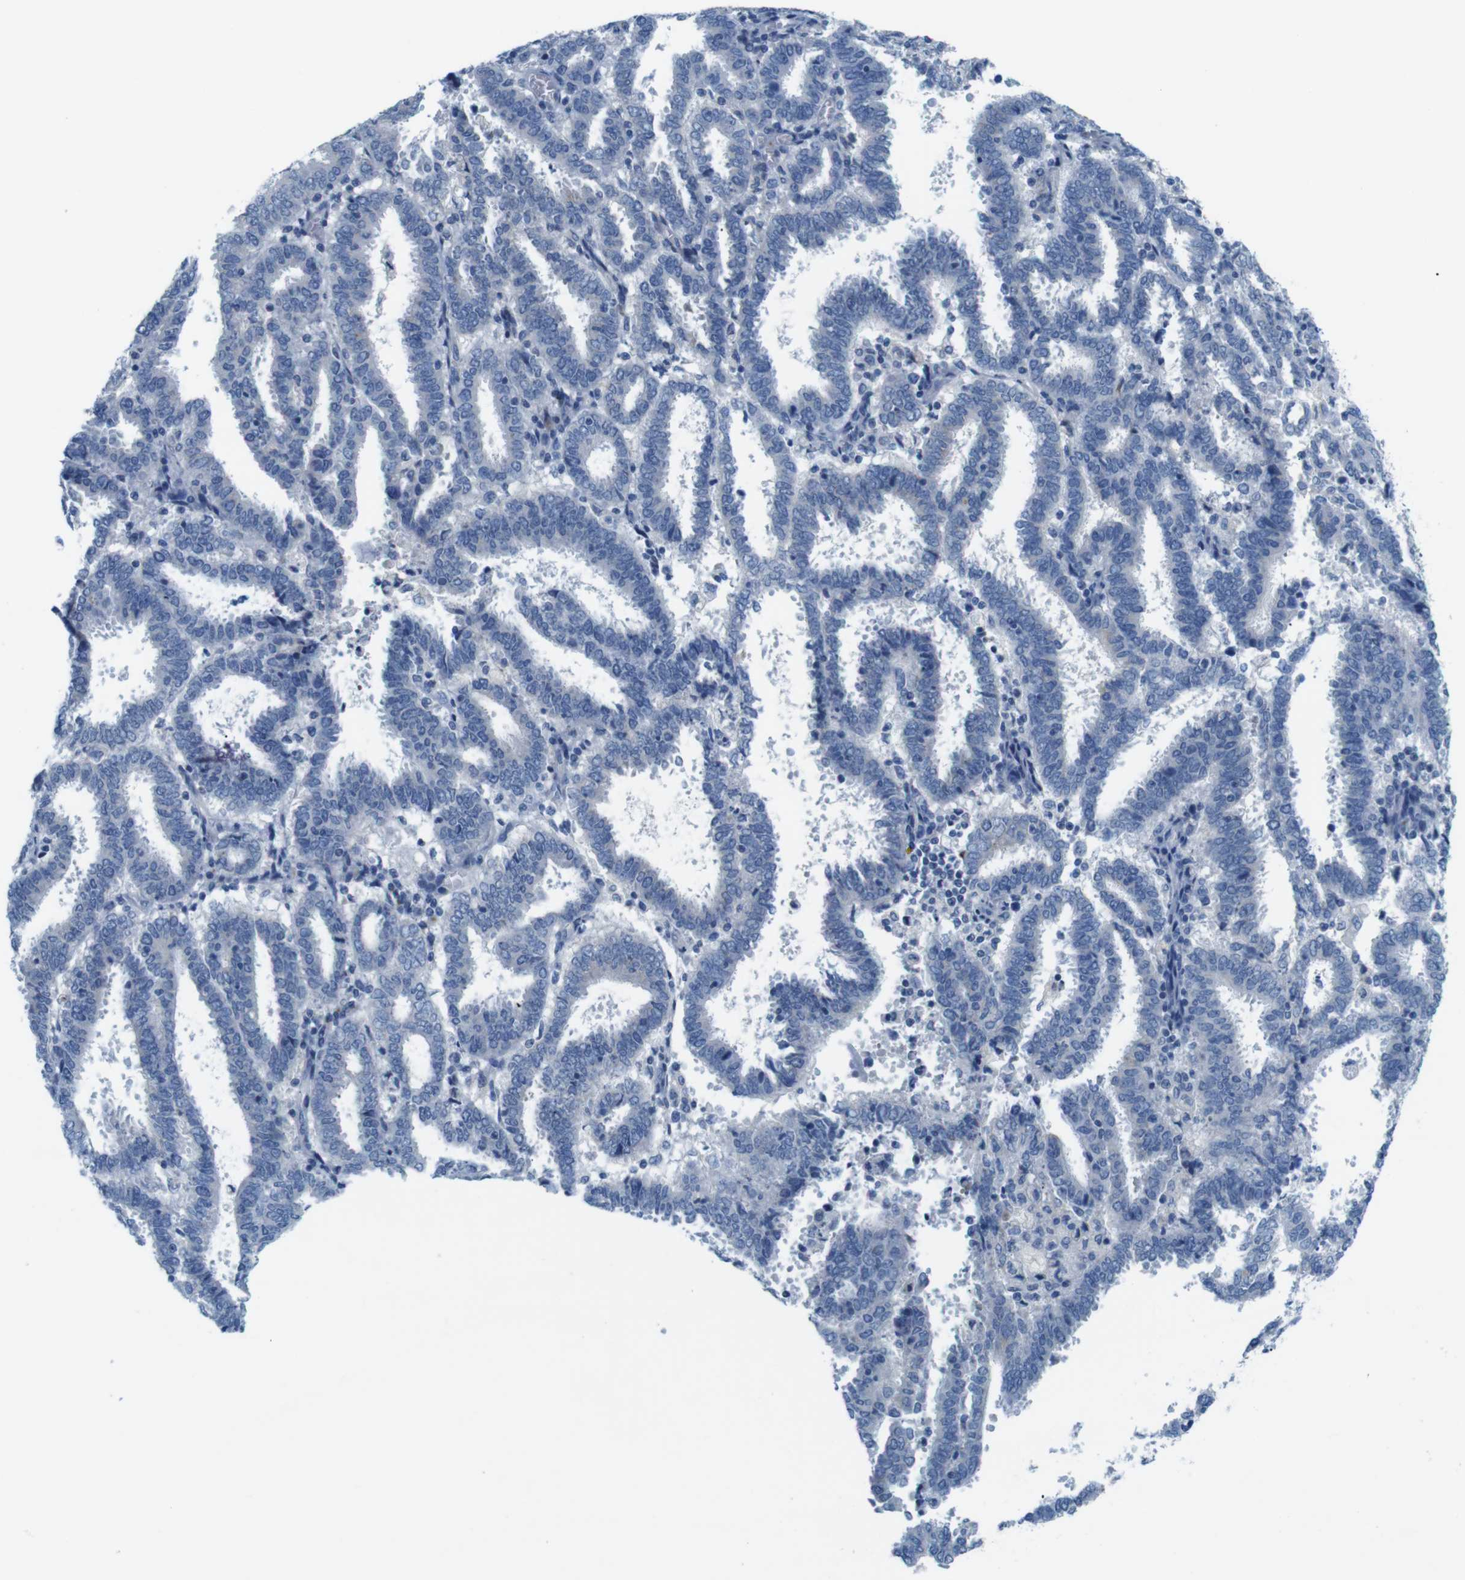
{"staining": {"intensity": "moderate", "quantity": "<25%", "location": "cytoplasmic/membranous"}, "tissue": "endometrial cancer", "cell_type": "Tumor cells", "image_type": "cancer", "snomed": [{"axis": "morphology", "description": "Adenocarcinoma, NOS"}, {"axis": "topography", "description": "Uterus"}], "caption": "Immunohistochemical staining of endometrial cancer (adenocarcinoma) exhibits moderate cytoplasmic/membranous protein staining in approximately <25% of tumor cells. Immunohistochemistry stains the protein of interest in brown and the nuclei are stained blue.", "gene": "GOLGA2", "patient": {"sex": "female", "age": 83}}